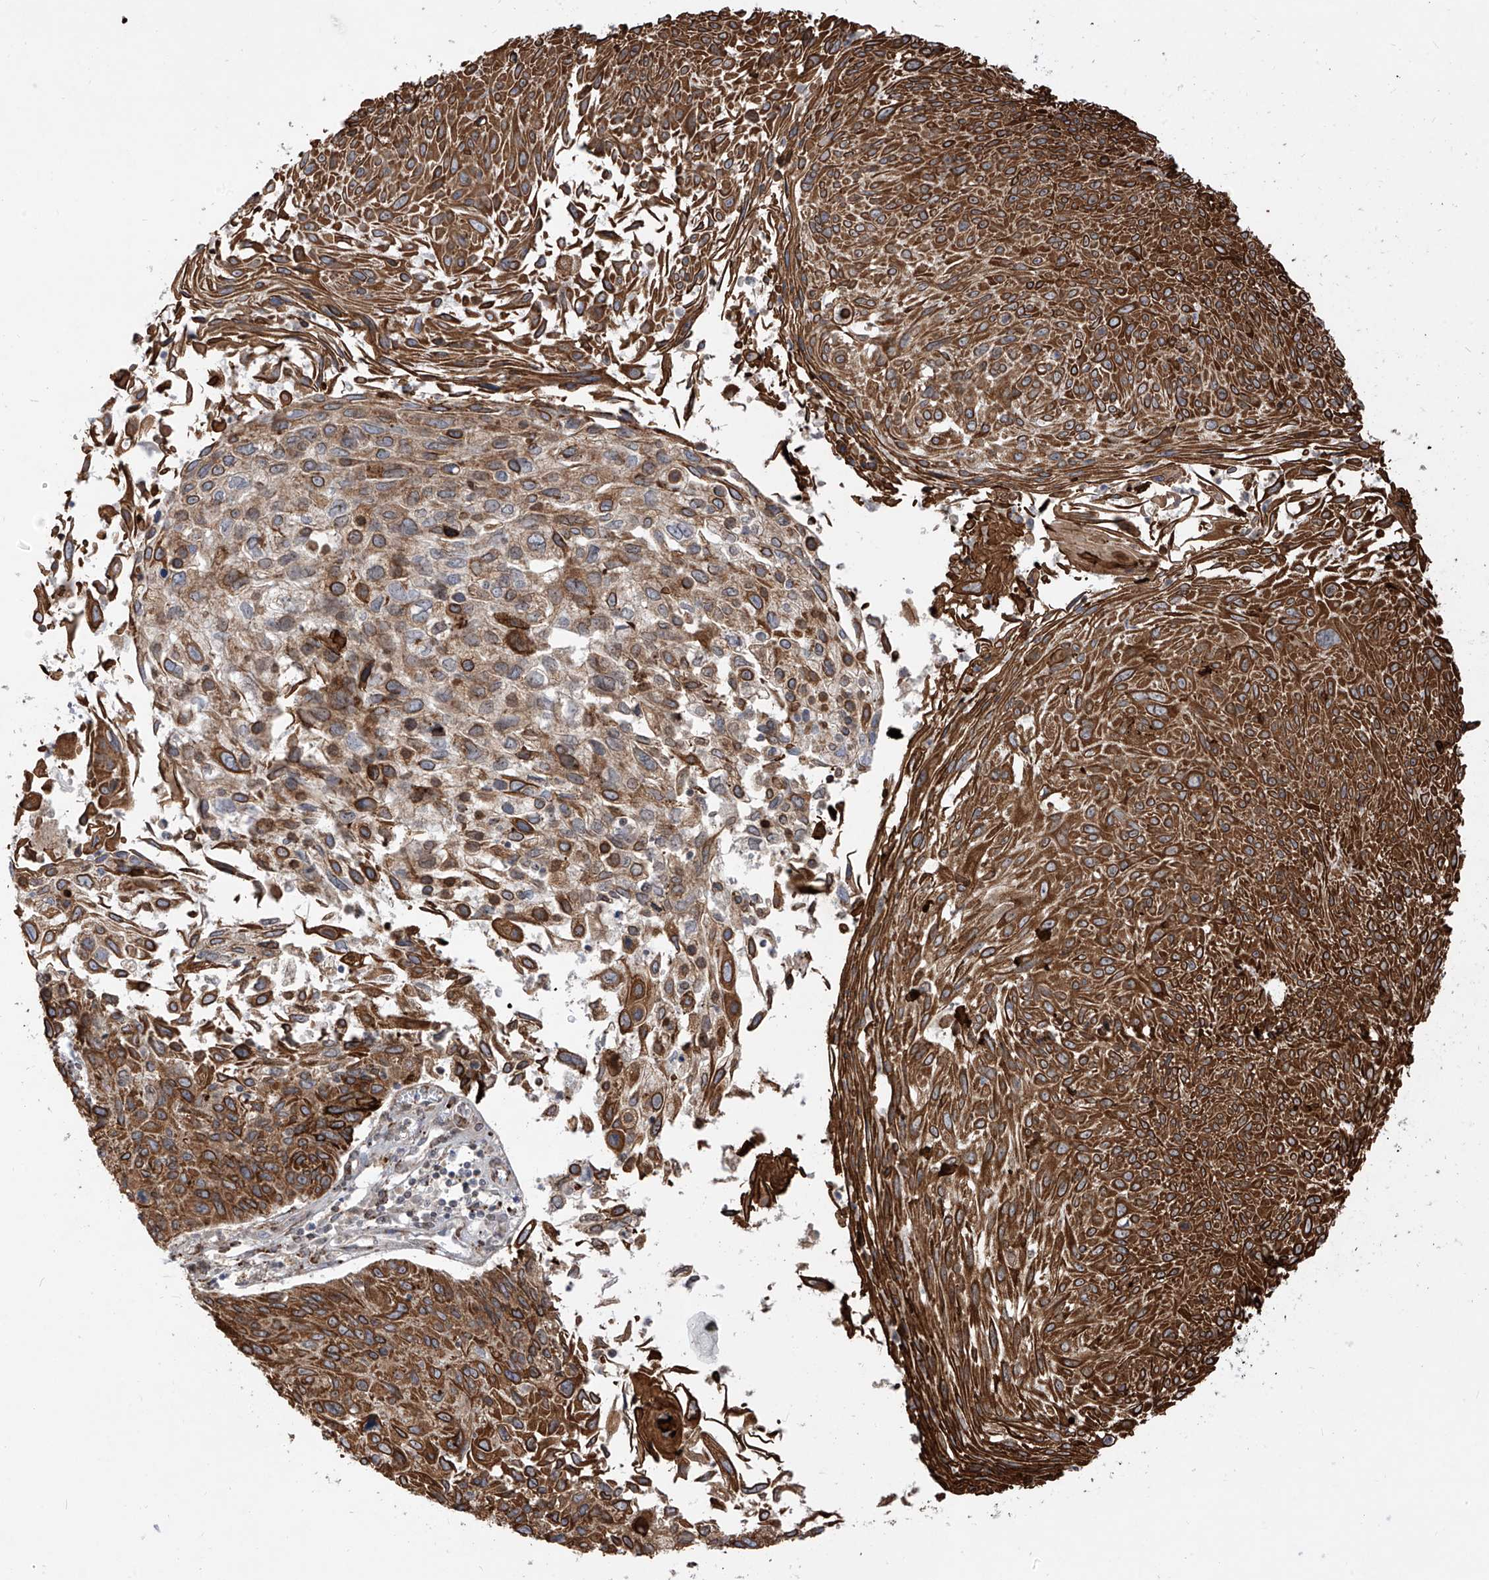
{"staining": {"intensity": "strong", "quantity": ">75%", "location": "cytoplasmic/membranous"}, "tissue": "cervical cancer", "cell_type": "Tumor cells", "image_type": "cancer", "snomed": [{"axis": "morphology", "description": "Squamous cell carcinoma, NOS"}, {"axis": "topography", "description": "Cervix"}], "caption": "Protein analysis of squamous cell carcinoma (cervical) tissue exhibits strong cytoplasmic/membranous staining in about >75% of tumor cells. The staining was performed using DAB (3,3'-diaminobenzidine) to visualize the protein expression in brown, while the nuclei were stained in blue with hematoxylin (Magnification: 20x).", "gene": "ZBTB8A", "patient": {"sex": "female", "age": 51}}